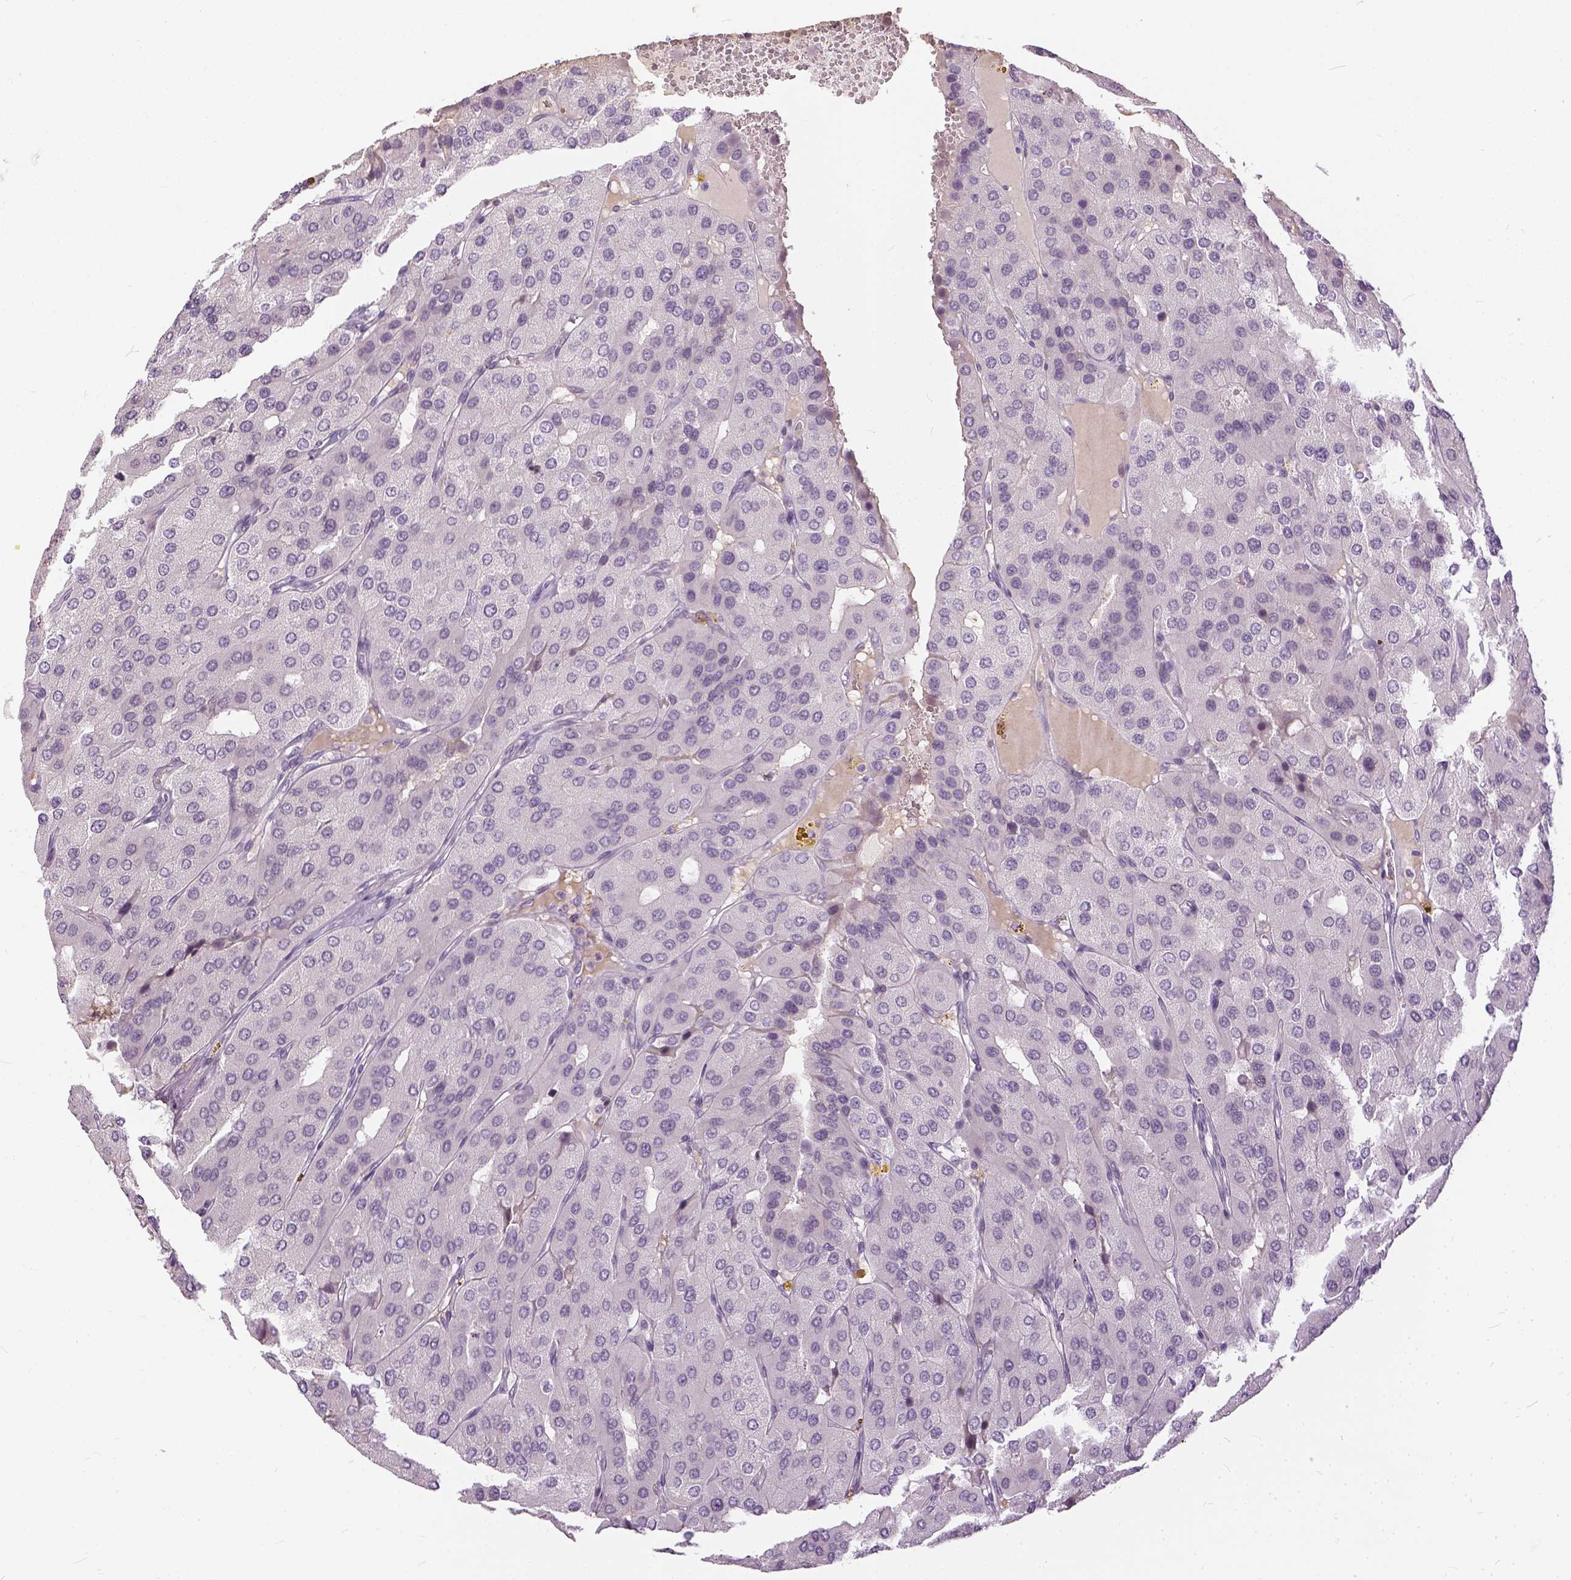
{"staining": {"intensity": "negative", "quantity": "none", "location": "none"}, "tissue": "parathyroid gland", "cell_type": "Glandular cells", "image_type": "normal", "snomed": [{"axis": "morphology", "description": "Normal tissue, NOS"}, {"axis": "morphology", "description": "Adenoma, NOS"}, {"axis": "topography", "description": "Parathyroid gland"}], "caption": "Parathyroid gland was stained to show a protein in brown. There is no significant positivity in glandular cells. (DAB immunohistochemistry (IHC) with hematoxylin counter stain).", "gene": "ANO2", "patient": {"sex": "female", "age": 86}}